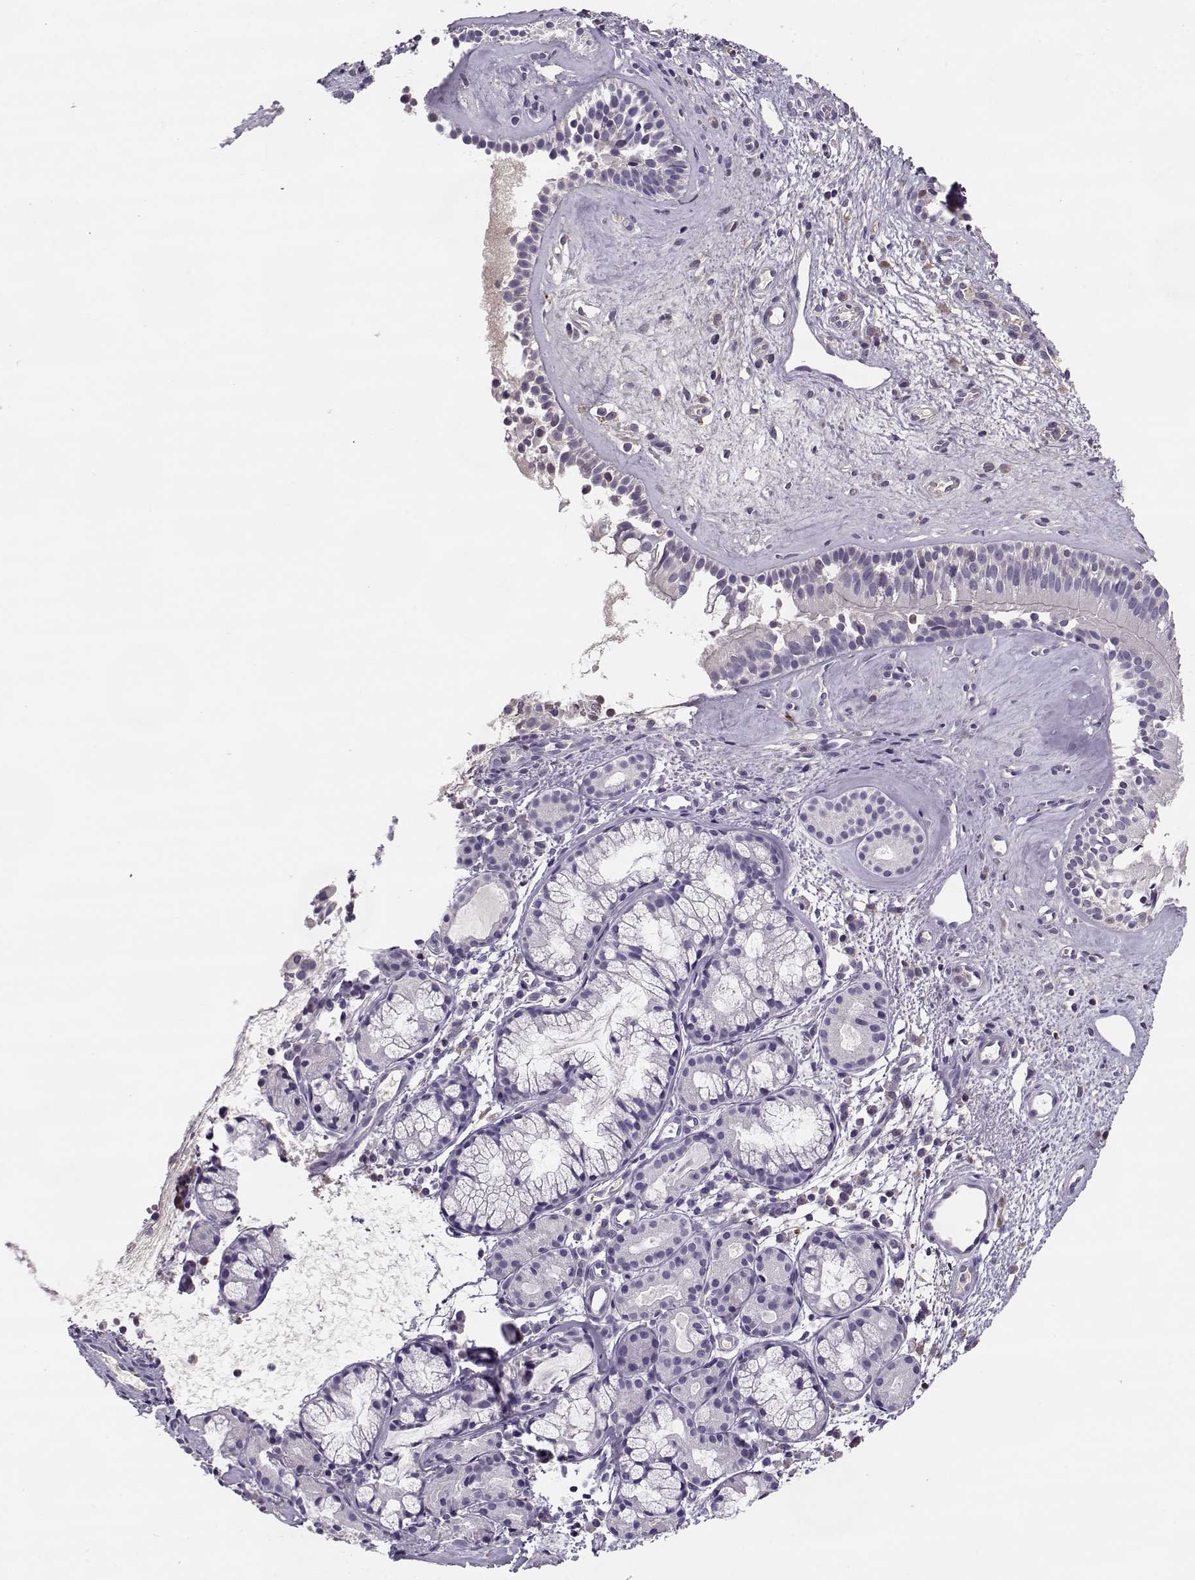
{"staining": {"intensity": "negative", "quantity": "none", "location": "none"}, "tissue": "nasopharynx", "cell_type": "Respiratory epithelial cells", "image_type": "normal", "snomed": [{"axis": "morphology", "description": "Normal tissue, NOS"}, {"axis": "topography", "description": "Nasopharynx"}], "caption": "Unremarkable nasopharynx was stained to show a protein in brown. There is no significant staining in respiratory epithelial cells.", "gene": "SLCO6A1", "patient": {"sex": "male", "age": 29}}